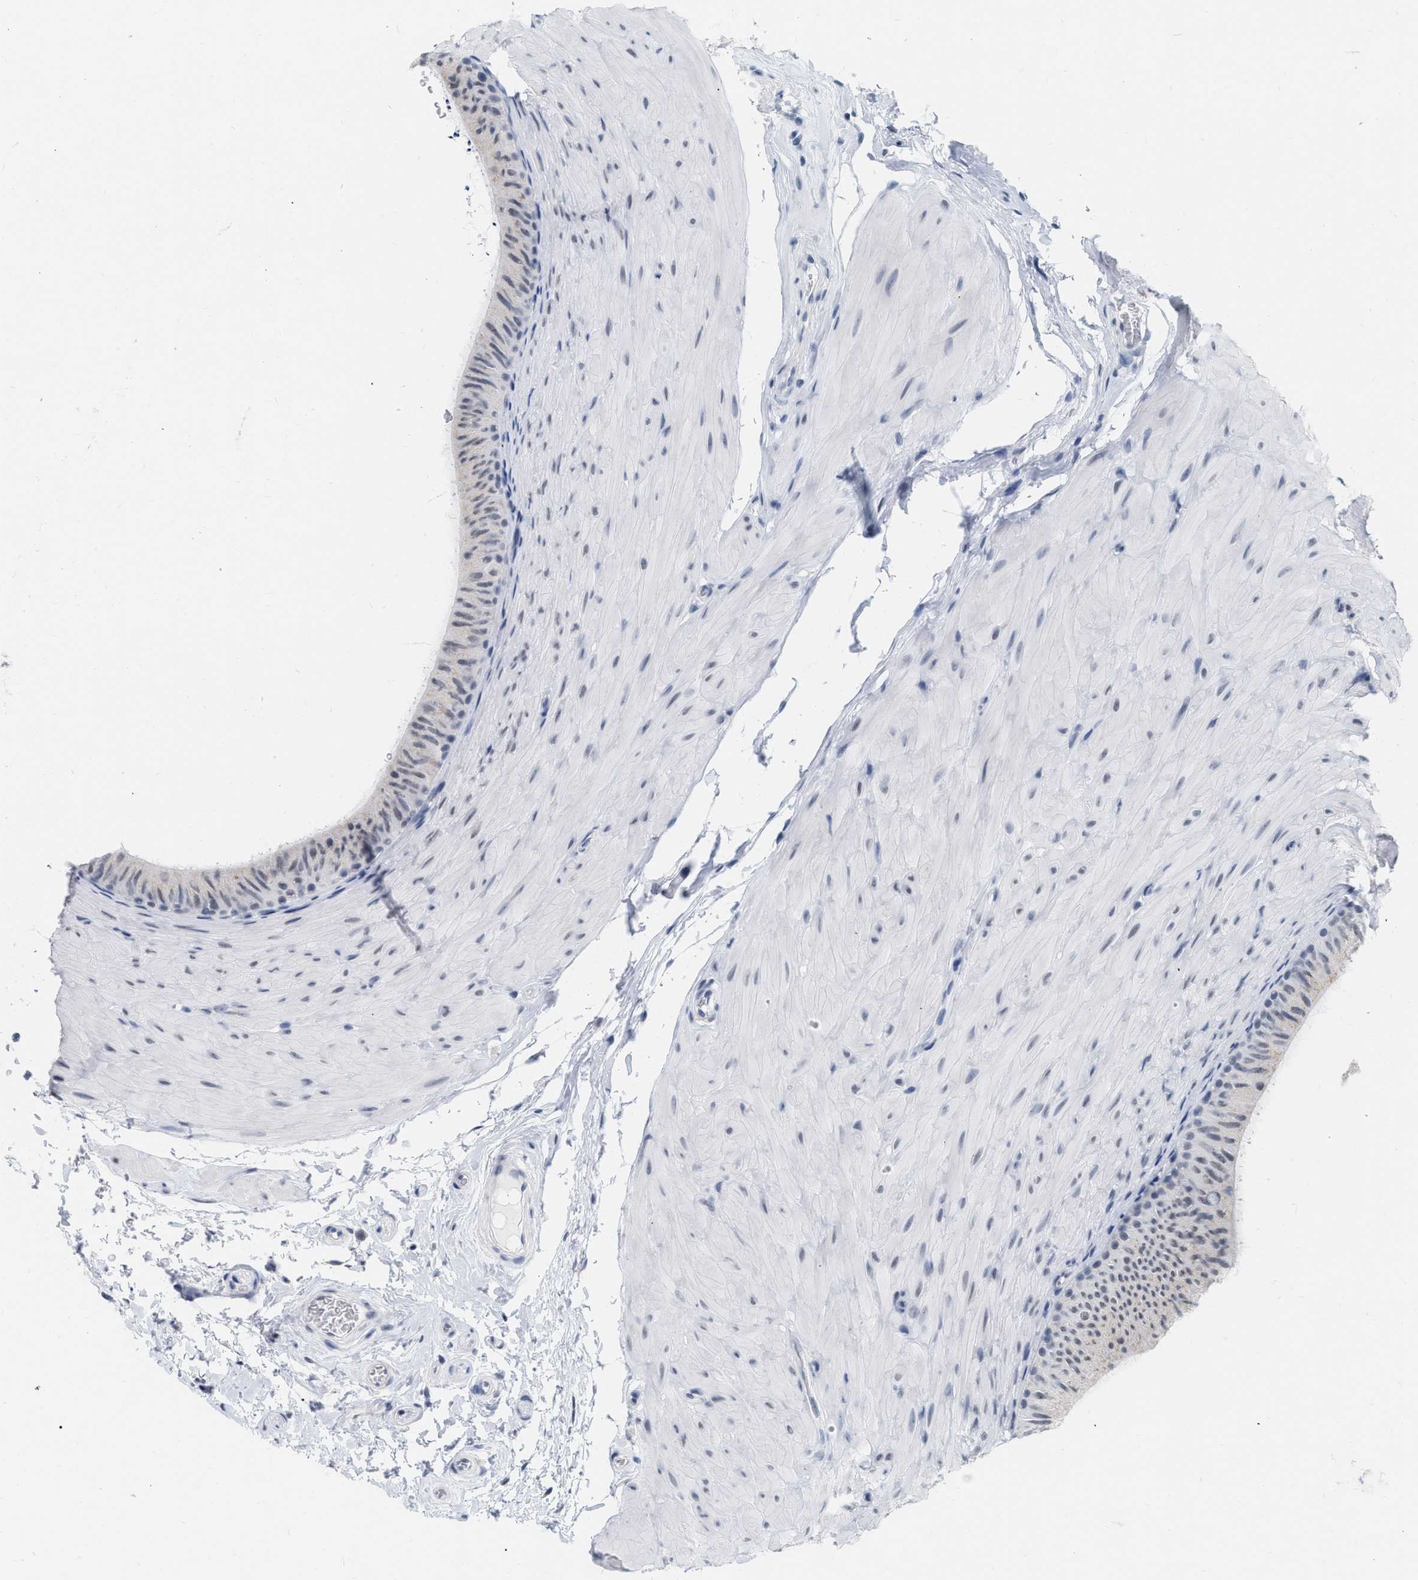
{"staining": {"intensity": "negative", "quantity": "none", "location": "none"}, "tissue": "epididymis", "cell_type": "Glandular cells", "image_type": "normal", "snomed": [{"axis": "morphology", "description": "Normal tissue, NOS"}, {"axis": "topography", "description": "Epididymis"}], "caption": "An image of epididymis stained for a protein reveals no brown staining in glandular cells.", "gene": "XIRP1", "patient": {"sex": "male", "age": 34}}